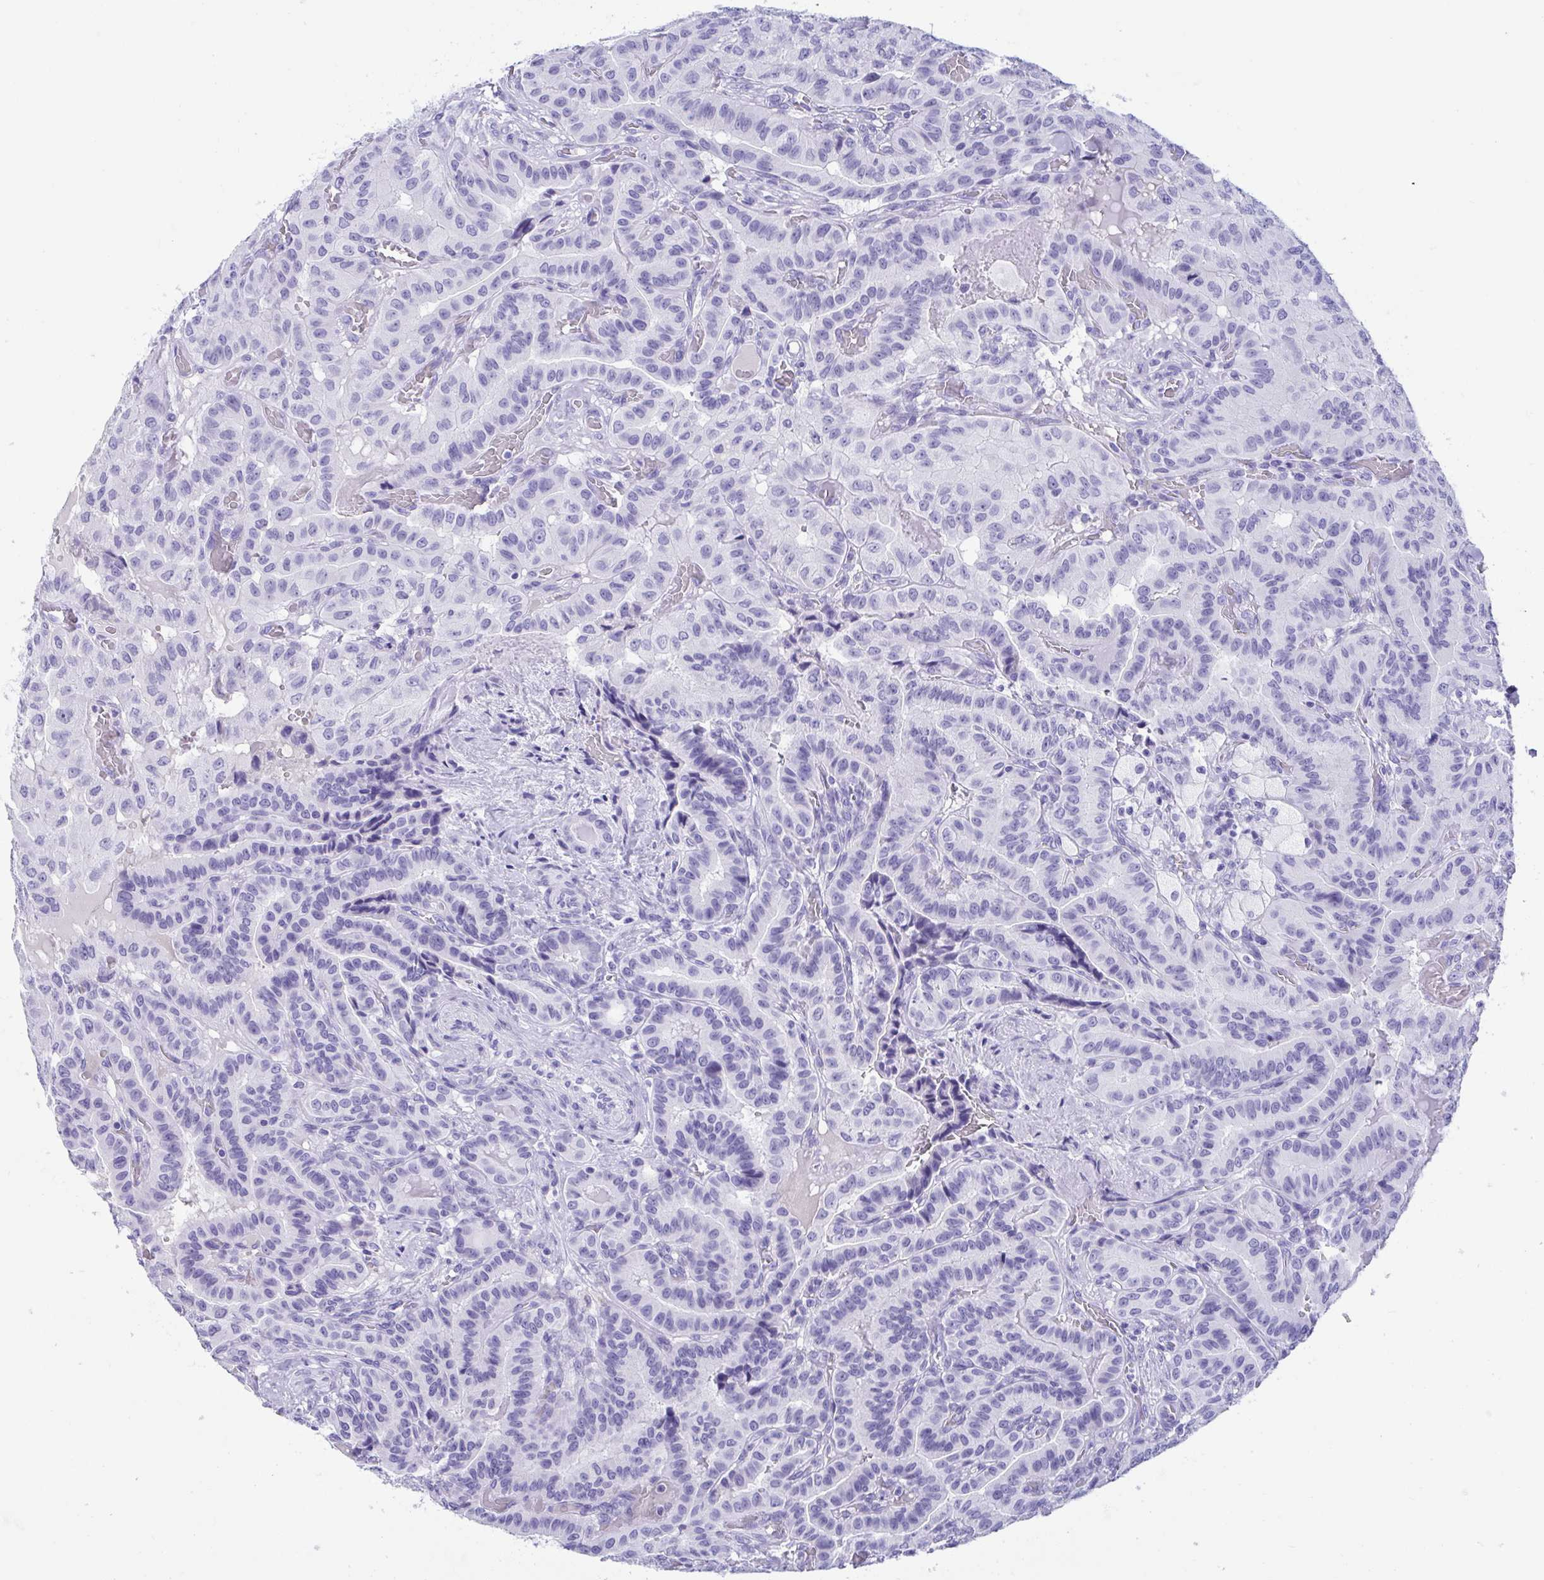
{"staining": {"intensity": "negative", "quantity": "none", "location": "none"}, "tissue": "thyroid cancer", "cell_type": "Tumor cells", "image_type": "cancer", "snomed": [{"axis": "morphology", "description": "Papillary adenocarcinoma, NOS"}, {"axis": "morphology", "description": "Papillary adenoma metastatic"}, {"axis": "topography", "description": "Thyroid gland"}], "caption": "A high-resolution photomicrograph shows immunohistochemistry (IHC) staining of thyroid cancer, which displays no significant positivity in tumor cells.", "gene": "TMEM35A", "patient": {"sex": "male", "age": 87}}